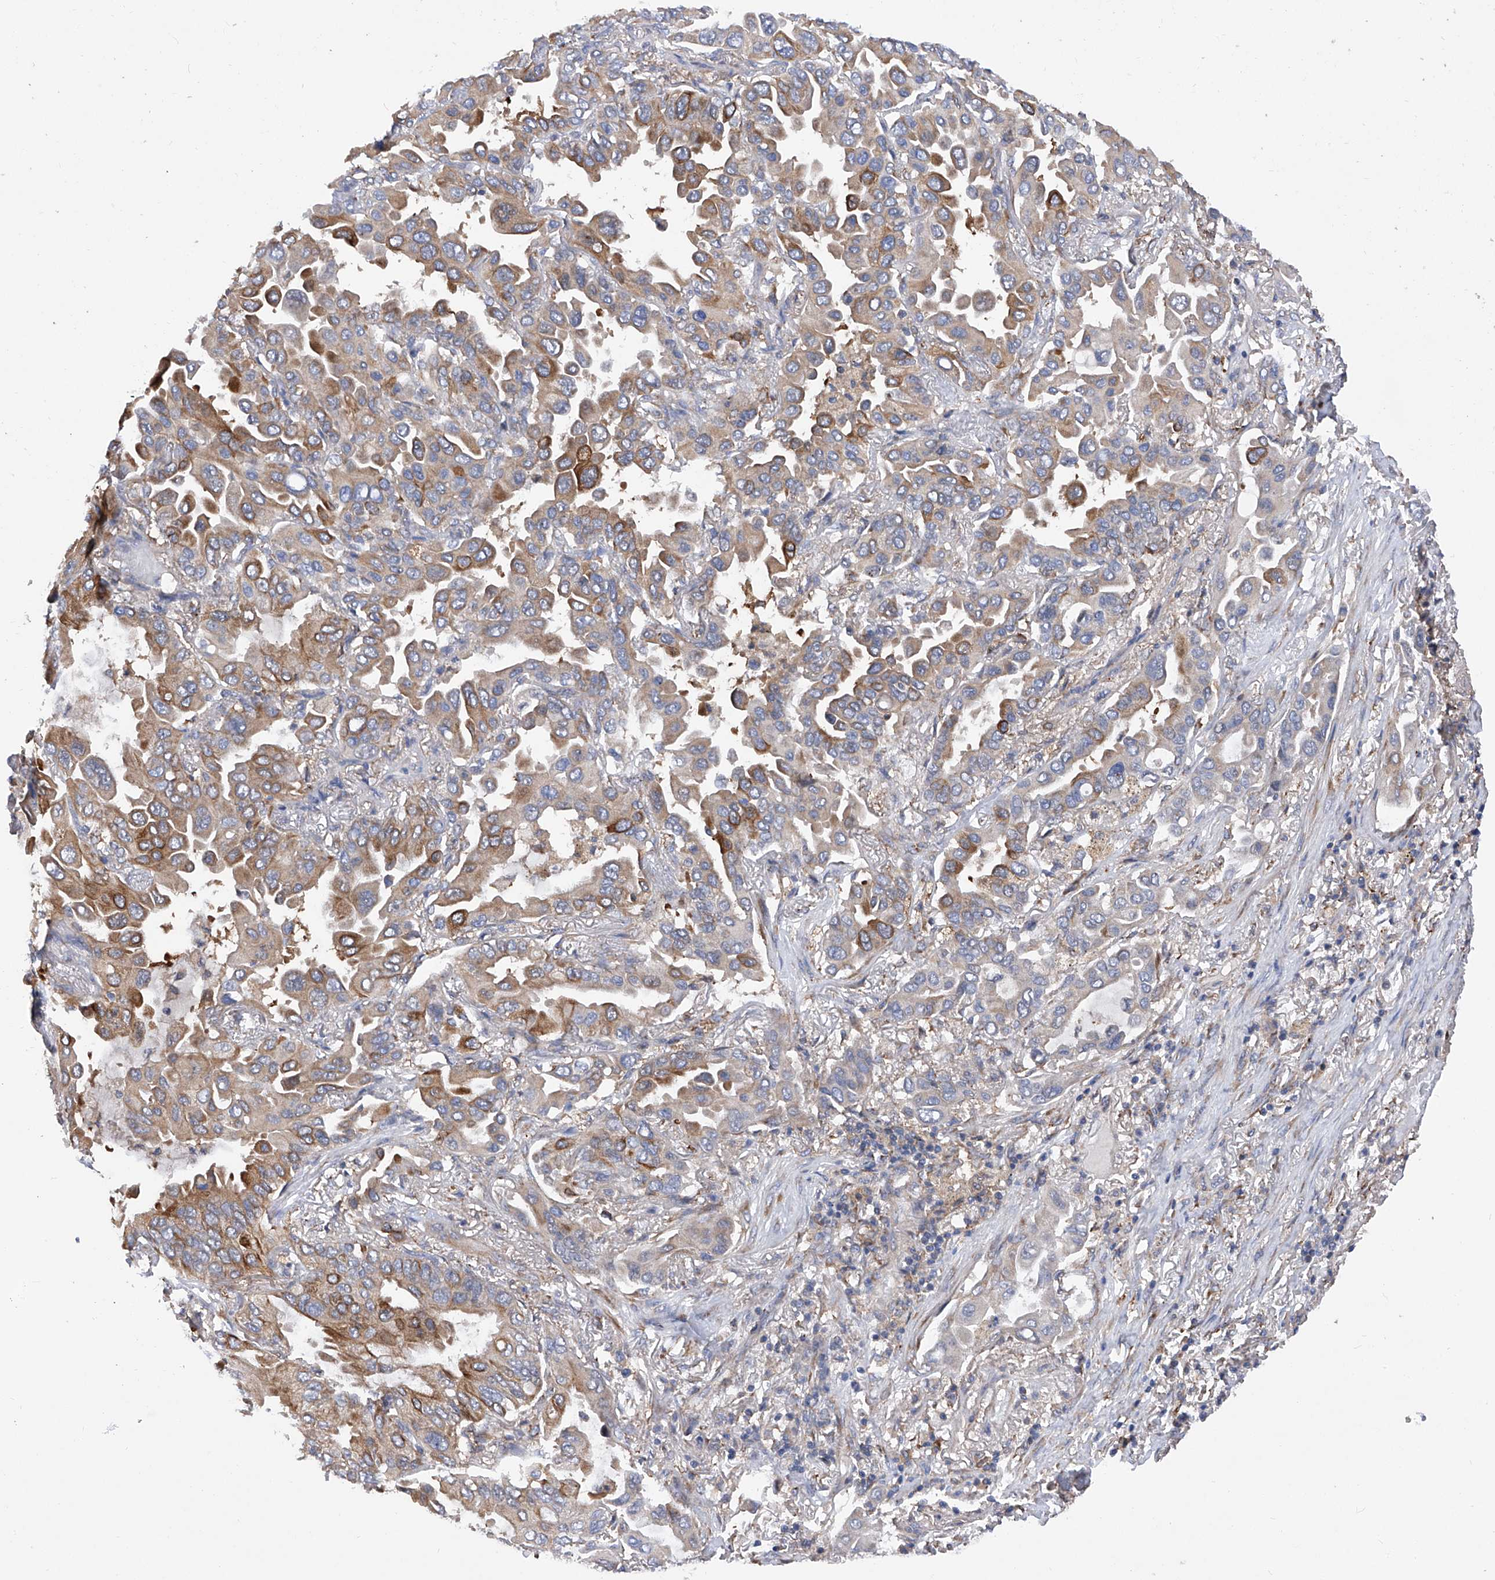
{"staining": {"intensity": "moderate", "quantity": "25%-75%", "location": "cytoplasmic/membranous"}, "tissue": "lung cancer", "cell_type": "Tumor cells", "image_type": "cancer", "snomed": [{"axis": "morphology", "description": "Adenocarcinoma, NOS"}, {"axis": "topography", "description": "Lung"}], "caption": "DAB immunohistochemical staining of human lung cancer demonstrates moderate cytoplasmic/membranous protein expression in approximately 25%-75% of tumor cells.", "gene": "INPP5B", "patient": {"sex": "male", "age": 64}}